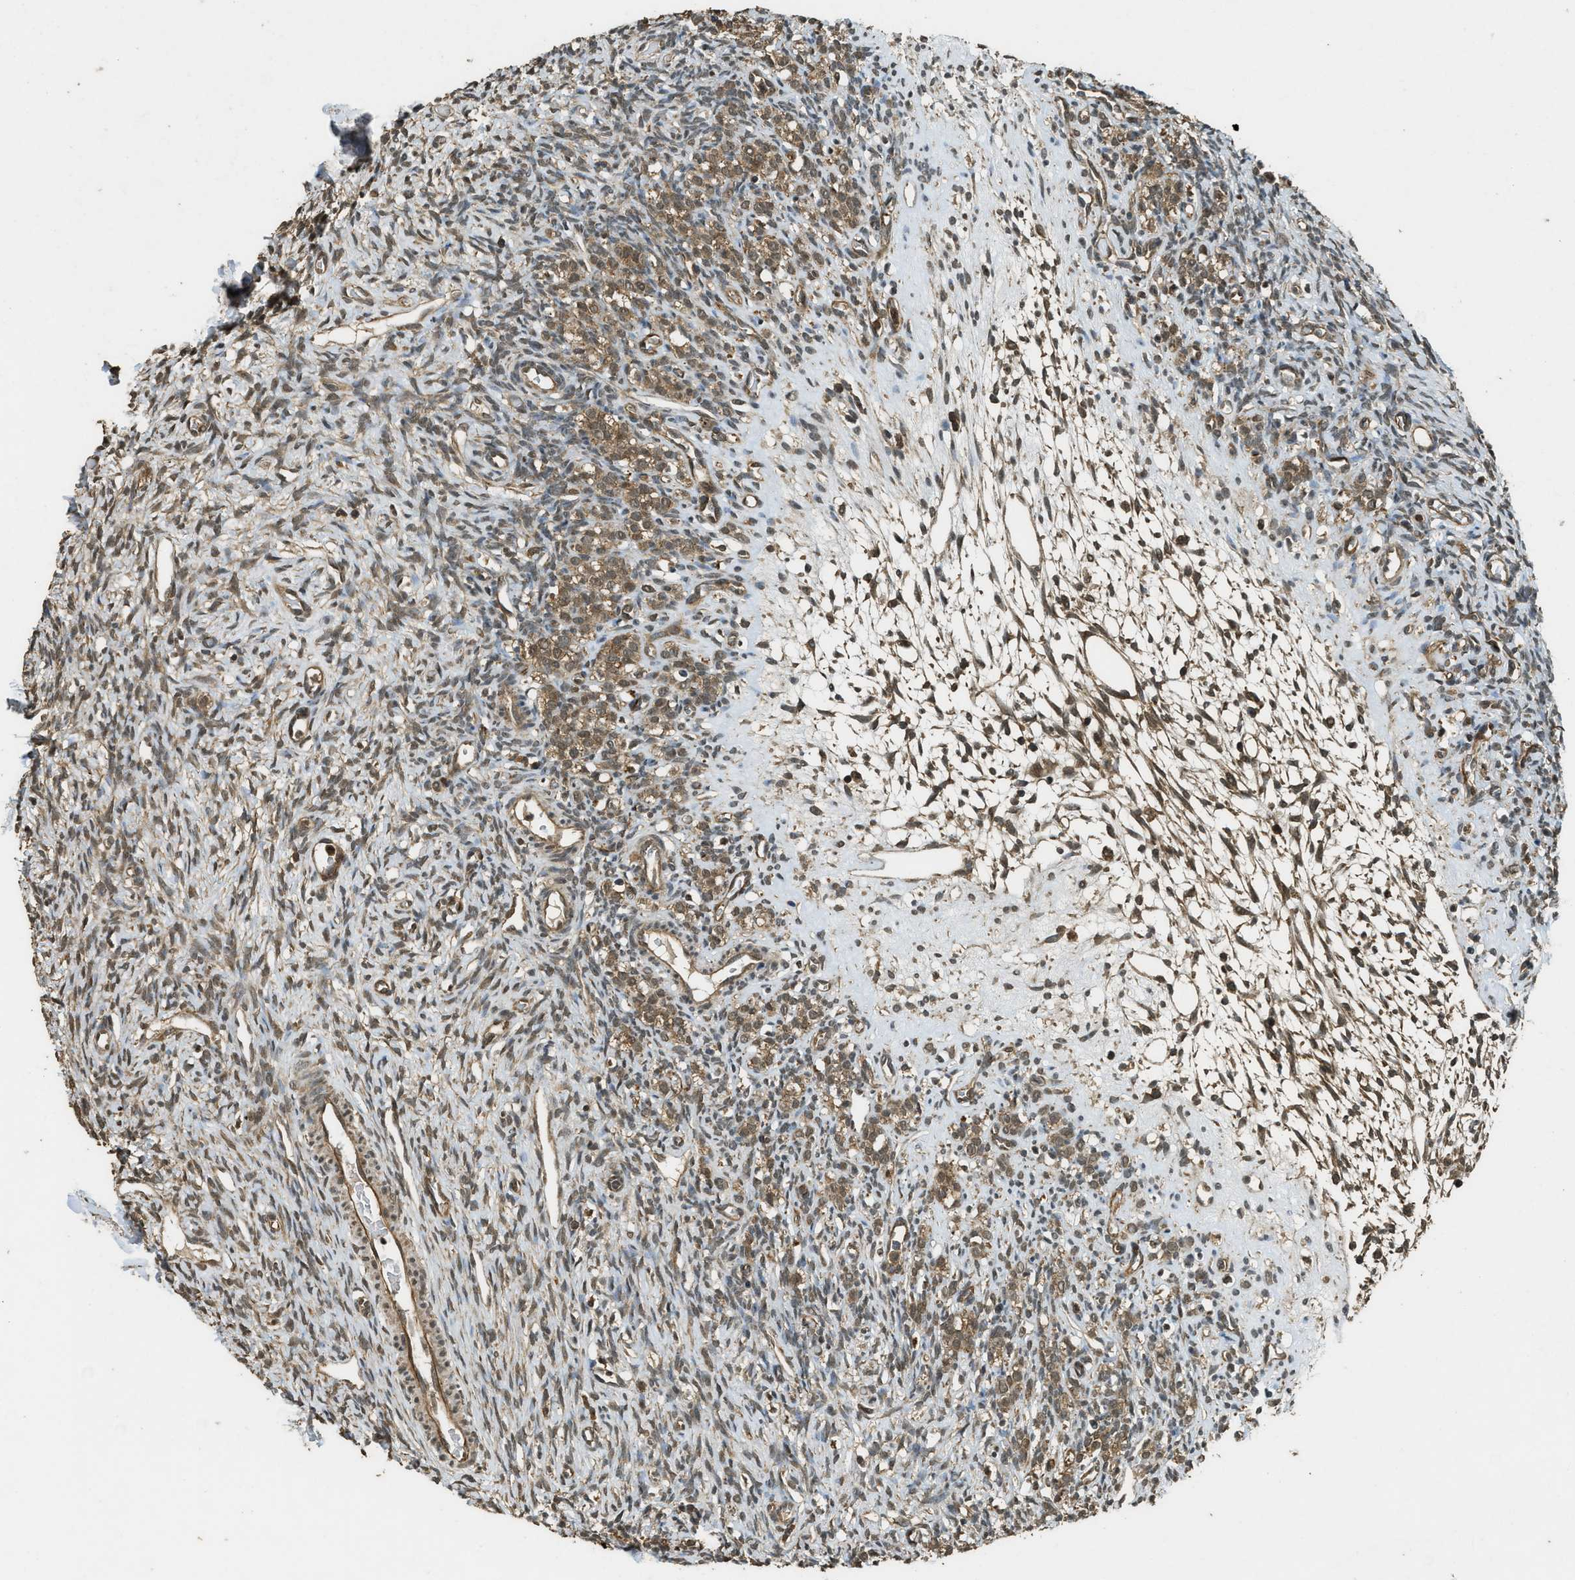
{"staining": {"intensity": "moderate", "quantity": "25%-75%", "location": "cytoplasmic/membranous"}, "tissue": "ovary", "cell_type": "Ovarian stroma cells", "image_type": "normal", "snomed": [{"axis": "morphology", "description": "Normal tissue, NOS"}, {"axis": "topography", "description": "Ovary"}], "caption": "Brown immunohistochemical staining in unremarkable human ovary demonstrates moderate cytoplasmic/membranous positivity in about 25%-75% of ovarian stroma cells. (DAB IHC, brown staining for protein, blue staining for nuclei).", "gene": "PPP6R3", "patient": {"sex": "female", "age": 33}}